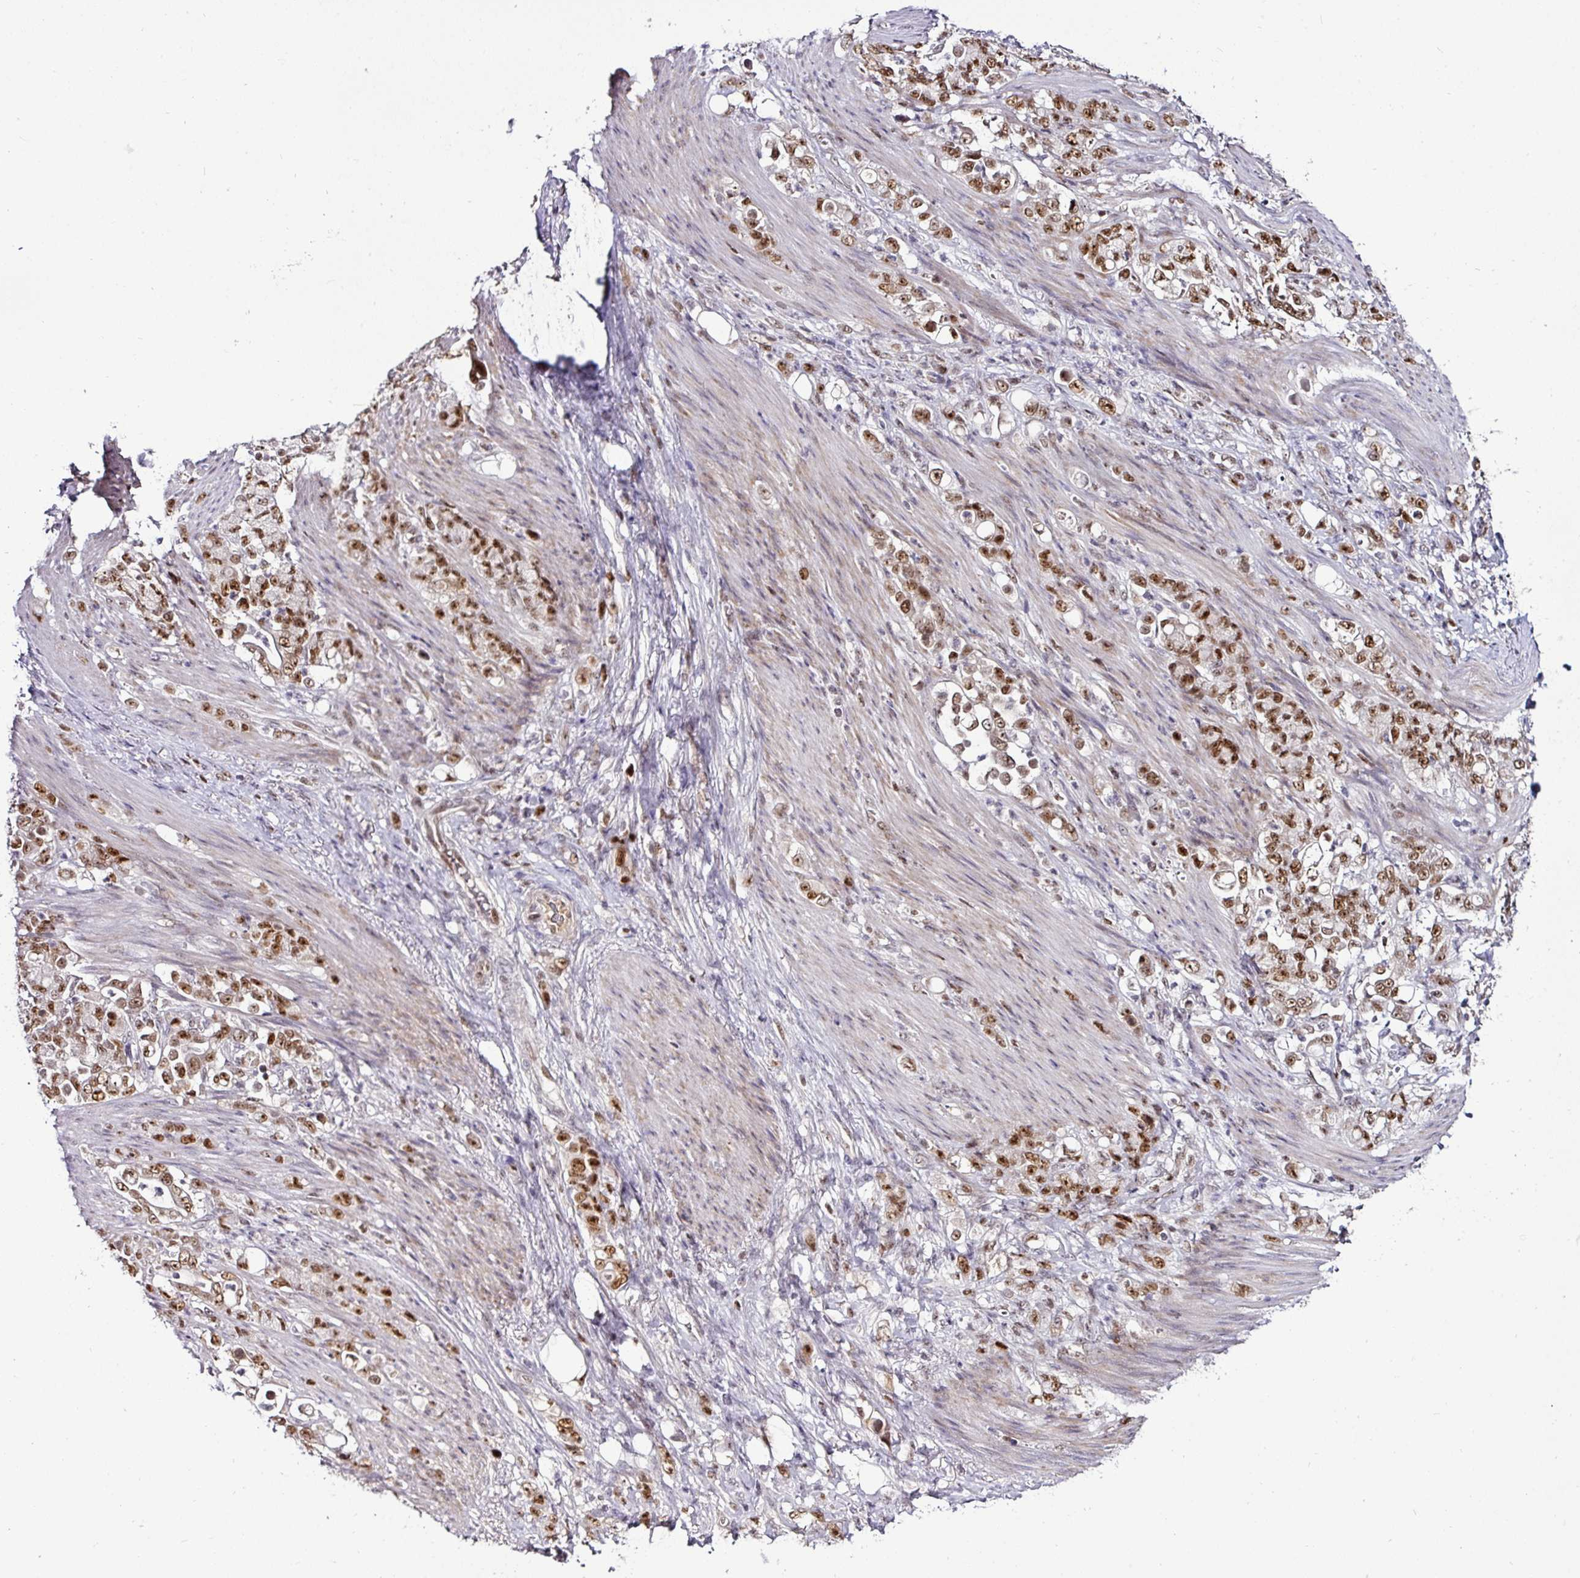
{"staining": {"intensity": "strong", "quantity": ">75%", "location": "nuclear"}, "tissue": "stomach cancer", "cell_type": "Tumor cells", "image_type": "cancer", "snomed": [{"axis": "morphology", "description": "Adenocarcinoma, NOS"}, {"axis": "topography", "description": "Stomach"}], "caption": "Stomach cancer stained with a protein marker demonstrates strong staining in tumor cells.", "gene": "KLF16", "patient": {"sex": "female", "age": 79}}